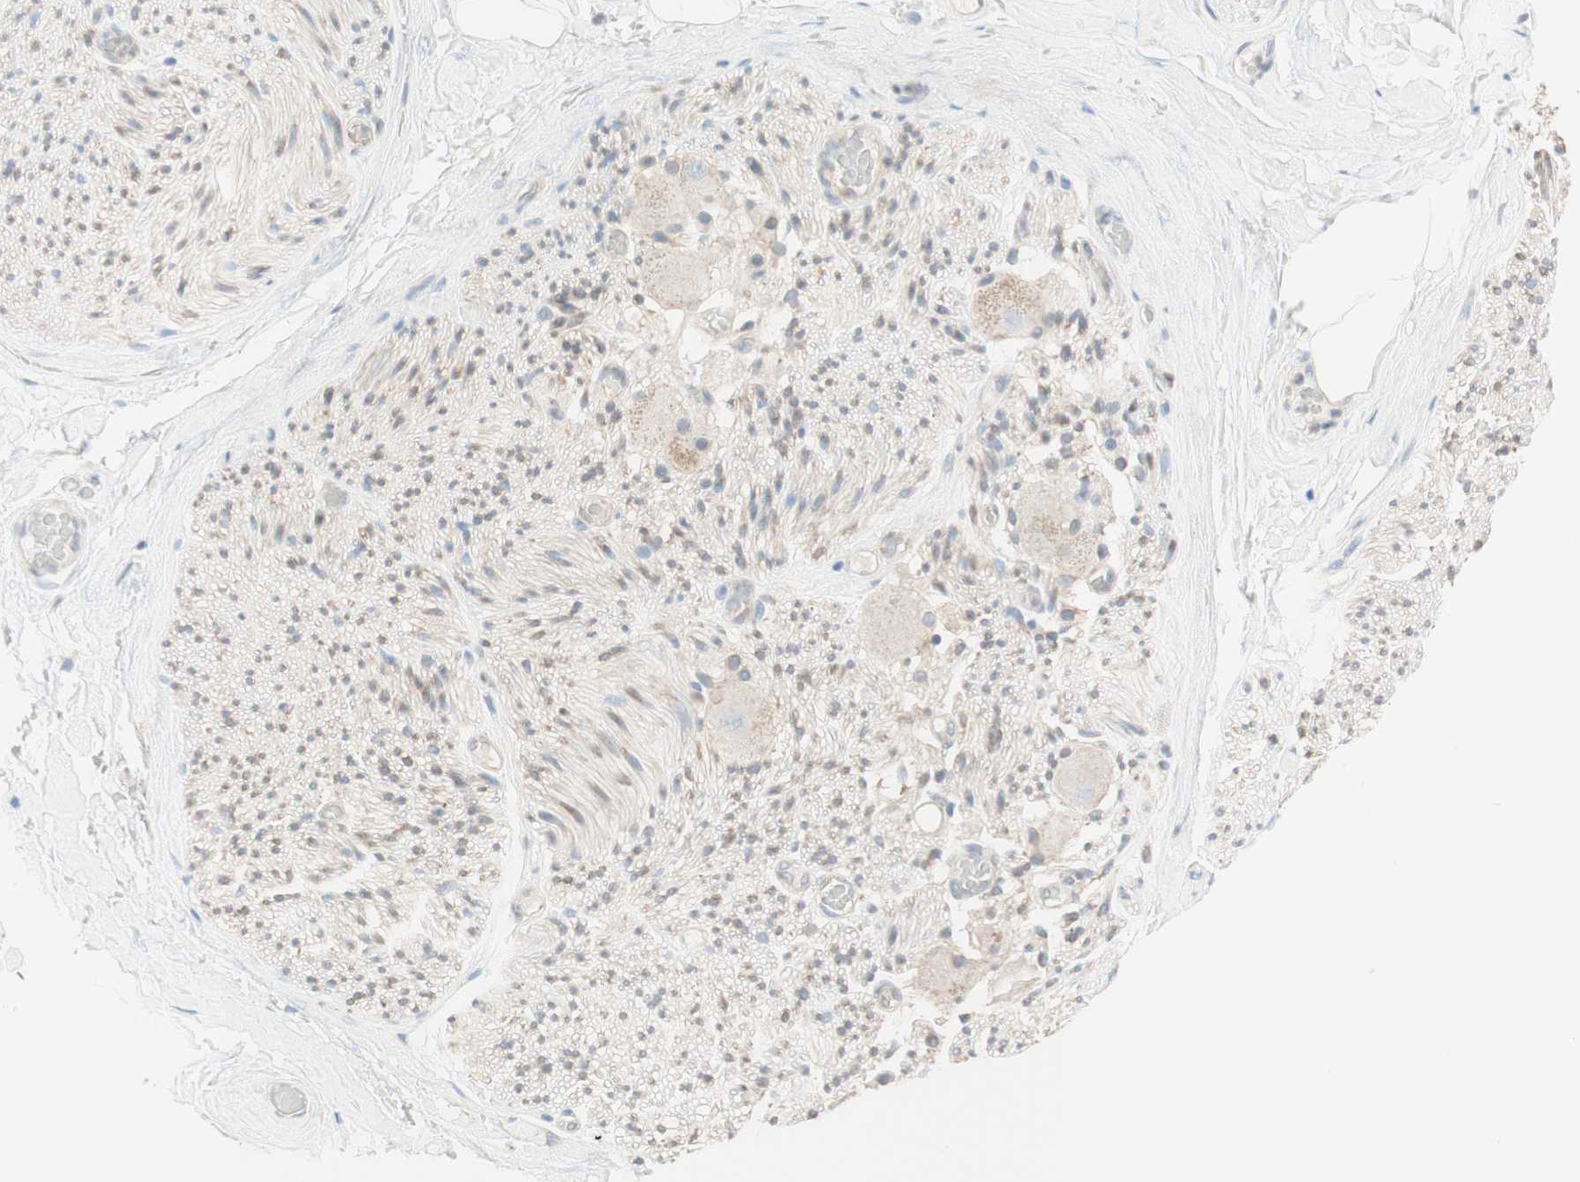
{"staining": {"intensity": "negative", "quantity": "none", "location": "none"}, "tissue": "adipose tissue", "cell_type": "Adipocytes", "image_type": "normal", "snomed": [{"axis": "morphology", "description": "Normal tissue, NOS"}, {"axis": "topography", "description": "Peripheral nerve tissue"}], "caption": "Immunohistochemistry of unremarkable human adipose tissue exhibits no expression in adipocytes.", "gene": "COMT", "patient": {"sex": "male", "age": 70}}